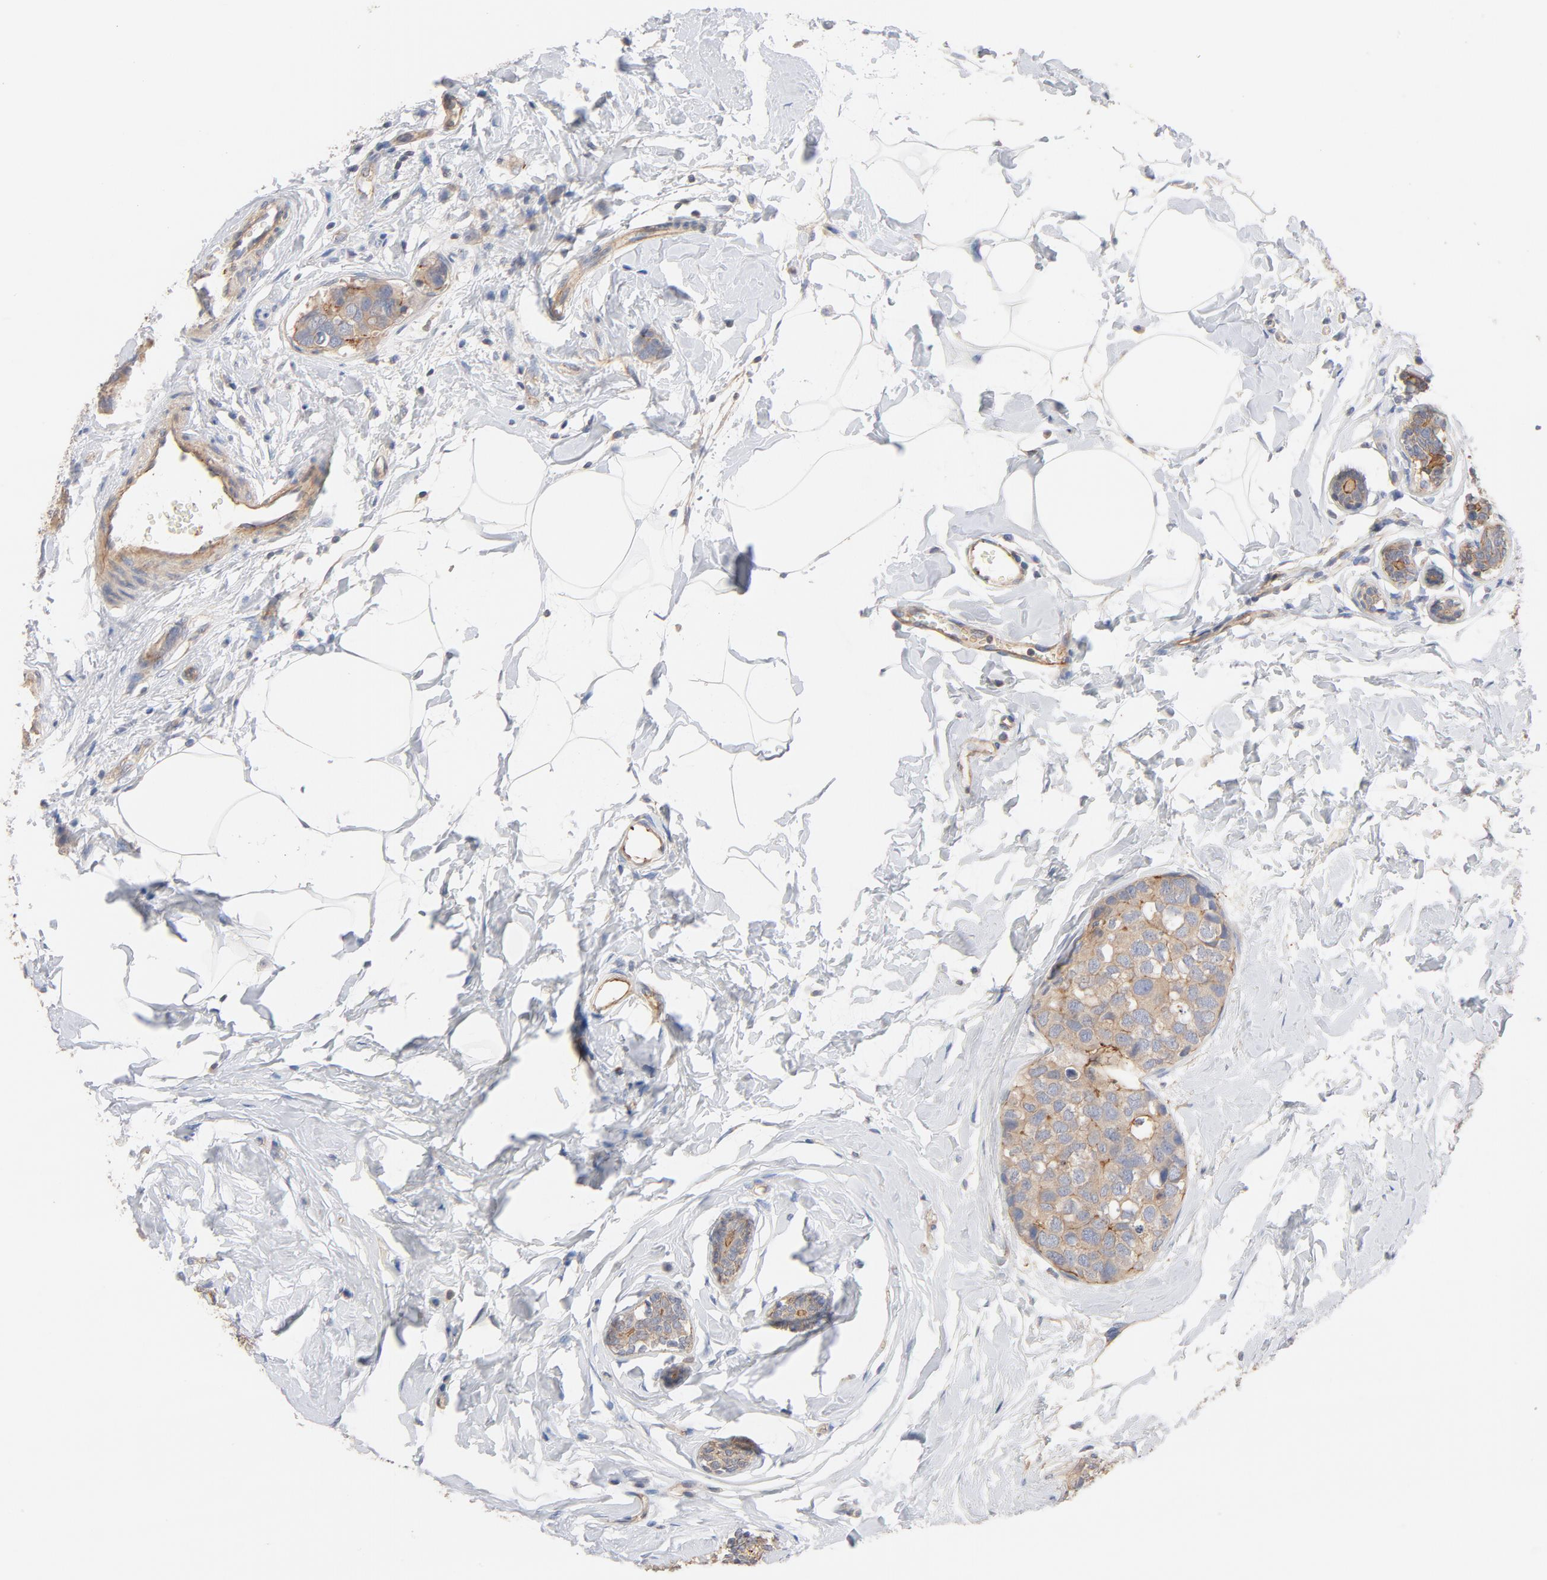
{"staining": {"intensity": "moderate", "quantity": "25%-75%", "location": "cytoplasmic/membranous"}, "tissue": "breast cancer", "cell_type": "Tumor cells", "image_type": "cancer", "snomed": [{"axis": "morphology", "description": "Normal tissue, NOS"}, {"axis": "morphology", "description": "Duct carcinoma"}, {"axis": "topography", "description": "Breast"}], "caption": "Immunohistochemical staining of human breast cancer (invasive ductal carcinoma) displays medium levels of moderate cytoplasmic/membranous expression in about 25%-75% of tumor cells.", "gene": "STRN3", "patient": {"sex": "female", "age": 50}}